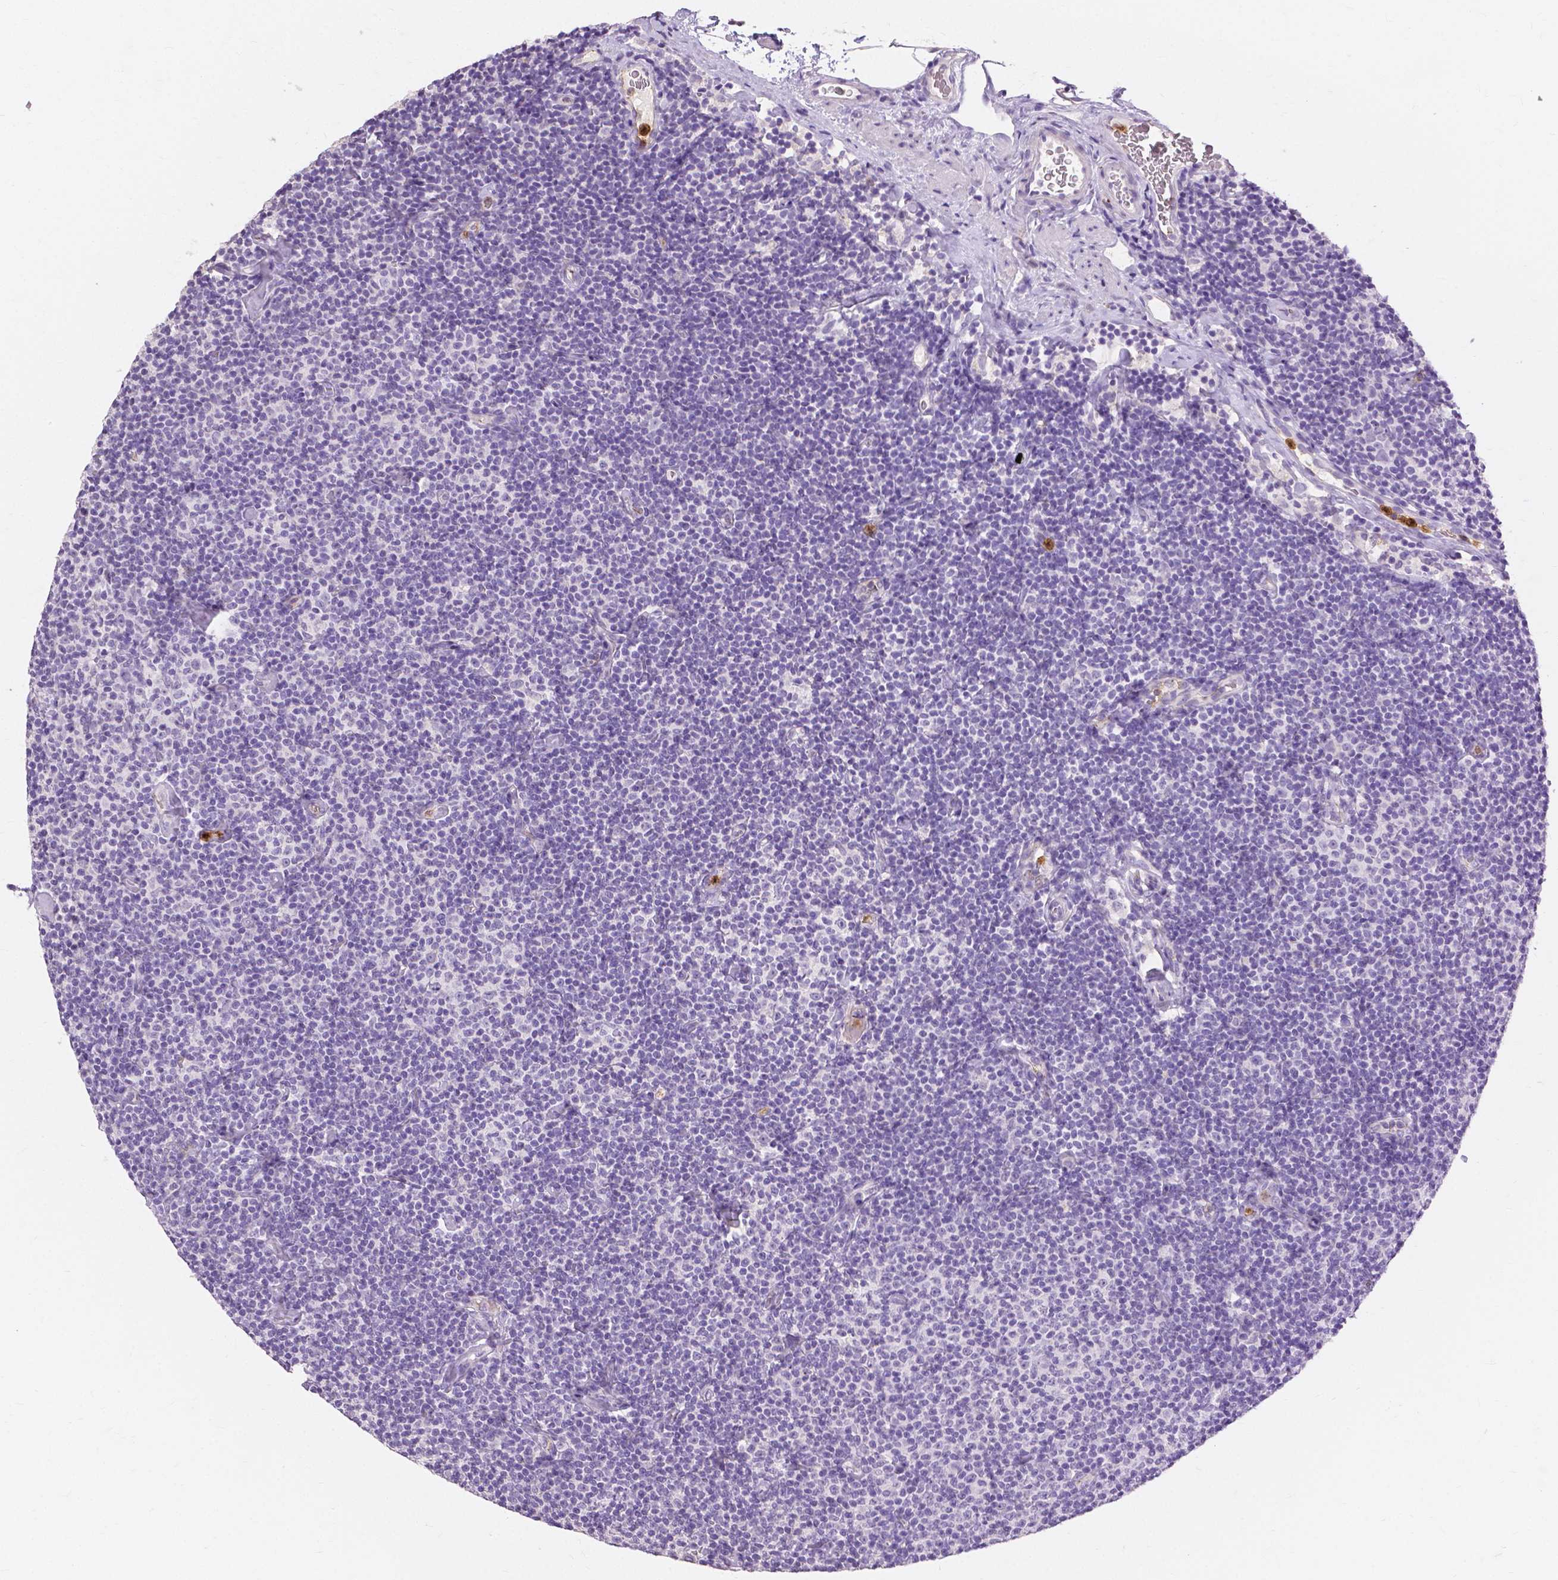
{"staining": {"intensity": "negative", "quantity": "none", "location": "none"}, "tissue": "lymphoma", "cell_type": "Tumor cells", "image_type": "cancer", "snomed": [{"axis": "morphology", "description": "Malignant lymphoma, non-Hodgkin's type, Low grade"}, {"axis": "topography", "description": "Lymph node"}], "caption": "Lymphoma was stained to show a protein in brown. There is no significant expression in tumor cells.", "gene": "CXCR2", "patient": {"sex": "male", "age": 81}}